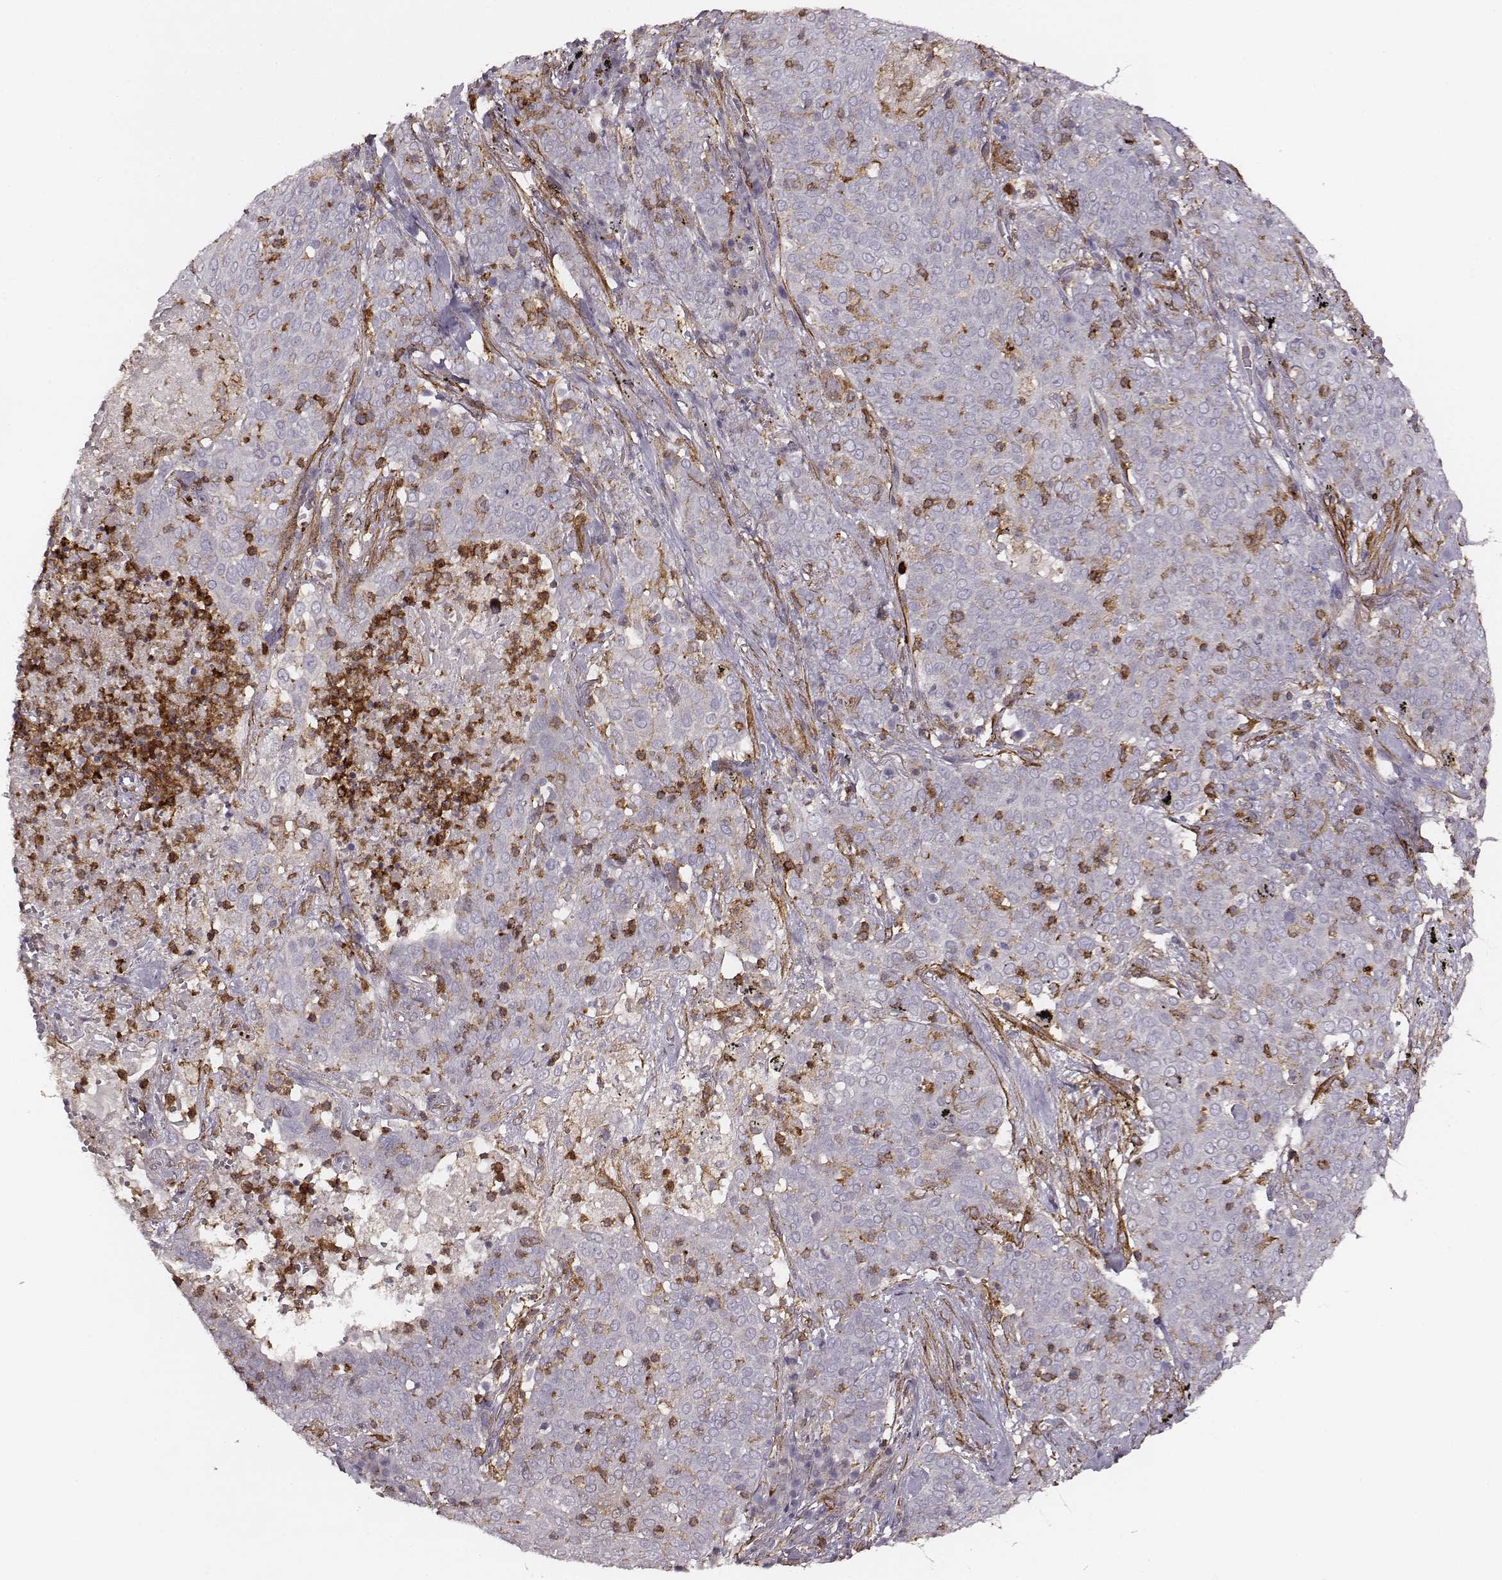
{"staining": {"intensity": "negative", "quantity": "none", "location": "none"}, "tissue": "lung cancer", "cell_type": "Tumor cells", "image_type": "cancer", "snomed": [{"axis": "morphology", "description": "Squamous cell carcinoma, NOS"}, {"axis": "topography", "description": "Lung"}], "caption": "High power microscopy micrograph of an immunohistochemistry (IHC) image of squamous cell carcinoma (lung), revealing no significant staining in tumor cells.", "gene": "ZYX", "patient": {"sex": "male", "age": 82}}